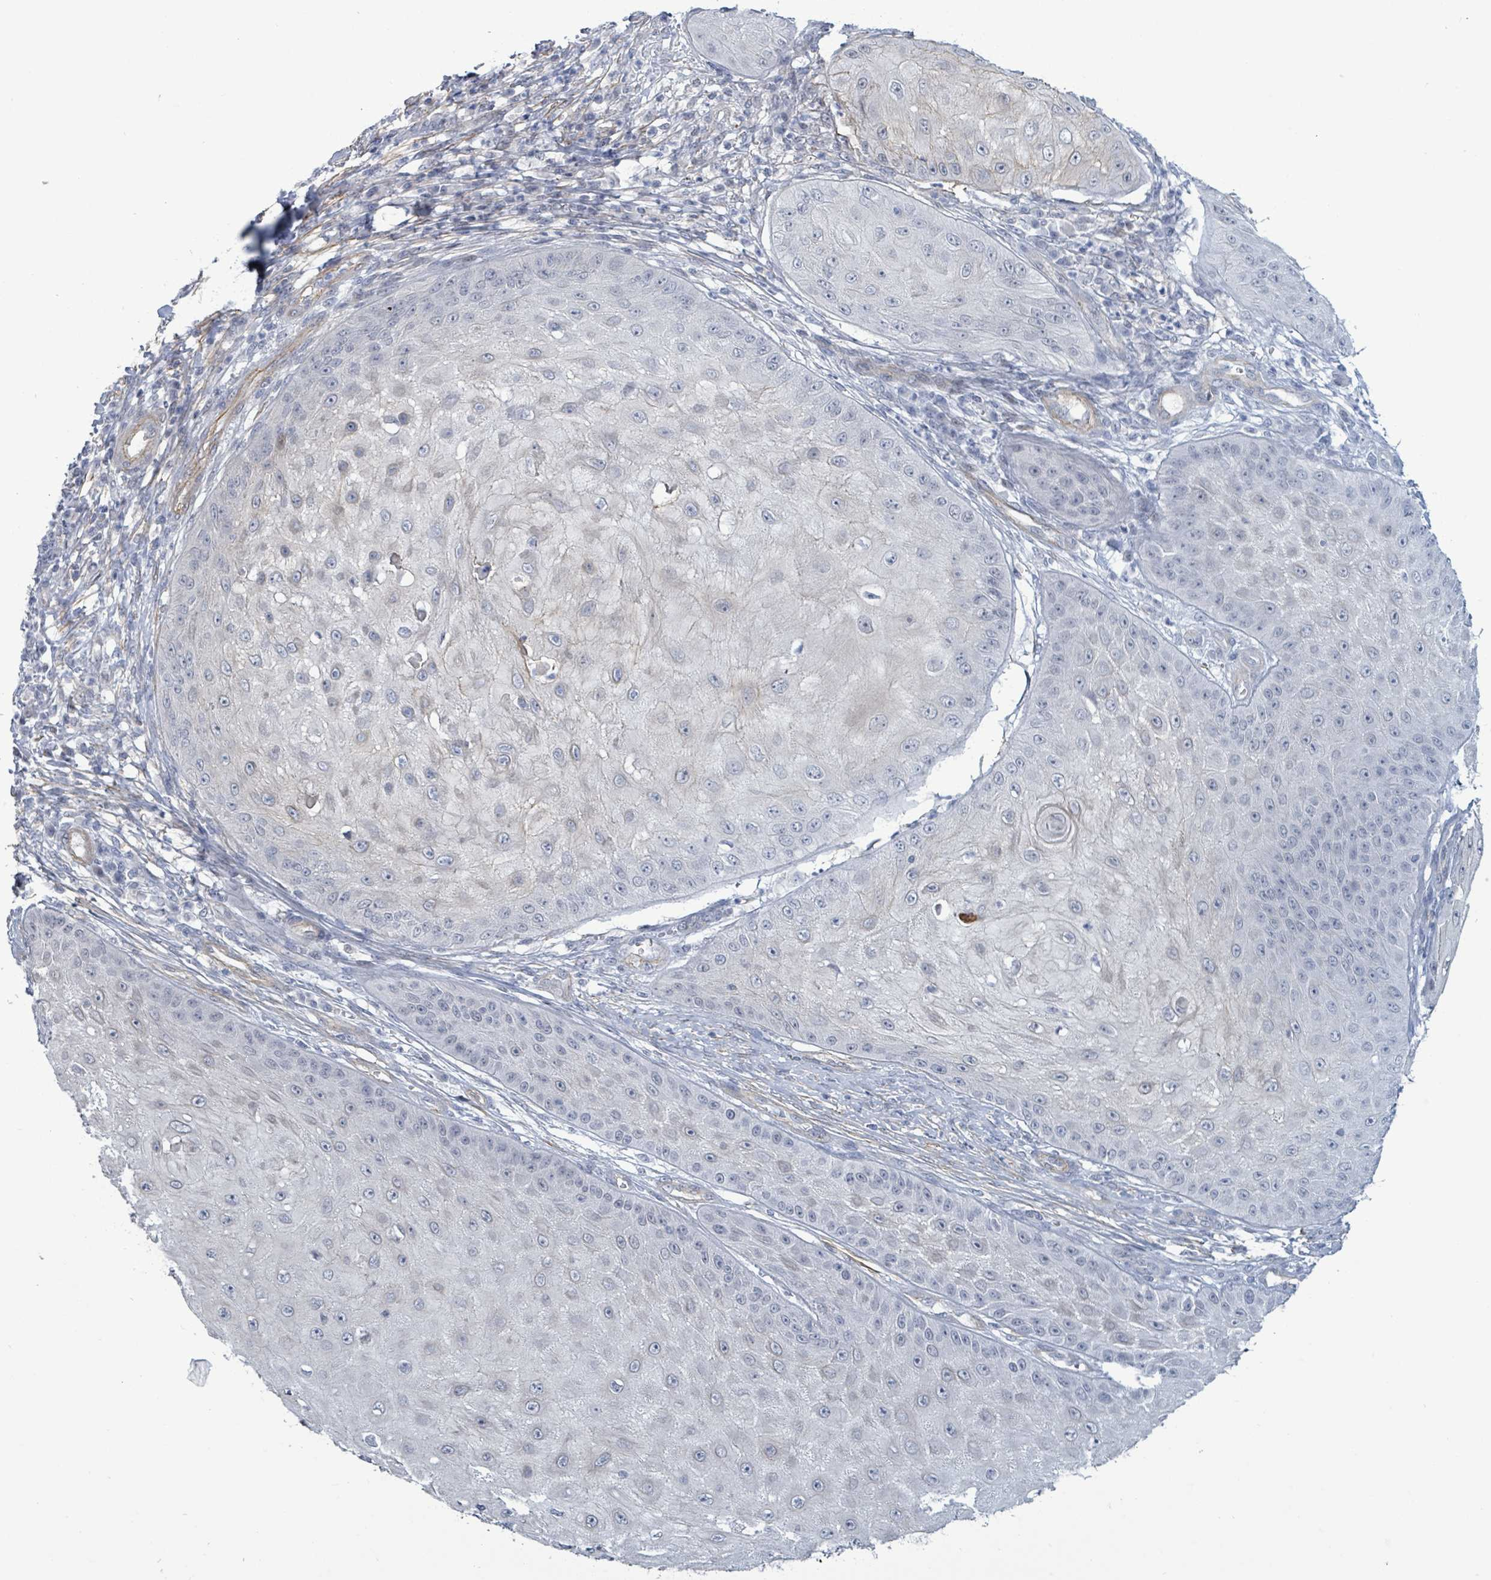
{"staining": {"intensity": "negative", "quantity": "none", "location": "none"}, "tissue": "skin cancer", "cell_type": "Tumor cells", "image_type": "cancer", "snomed": [{"axis": "morphology", "description": "Squamous cell carcinoma, NOS"}, {"axis": "topography", "description": "Skin"}], "caption": "Tumor cells are negative for brown protein staining in skin cancer. (Stains: DAB immunohistochemistry (IHC) with hematoxylin counter stain, Microscopy: brightfield microscopy at high magnification).", "gene": "DMRTC1B", "patient": {"sex": "male", "age": 70}}